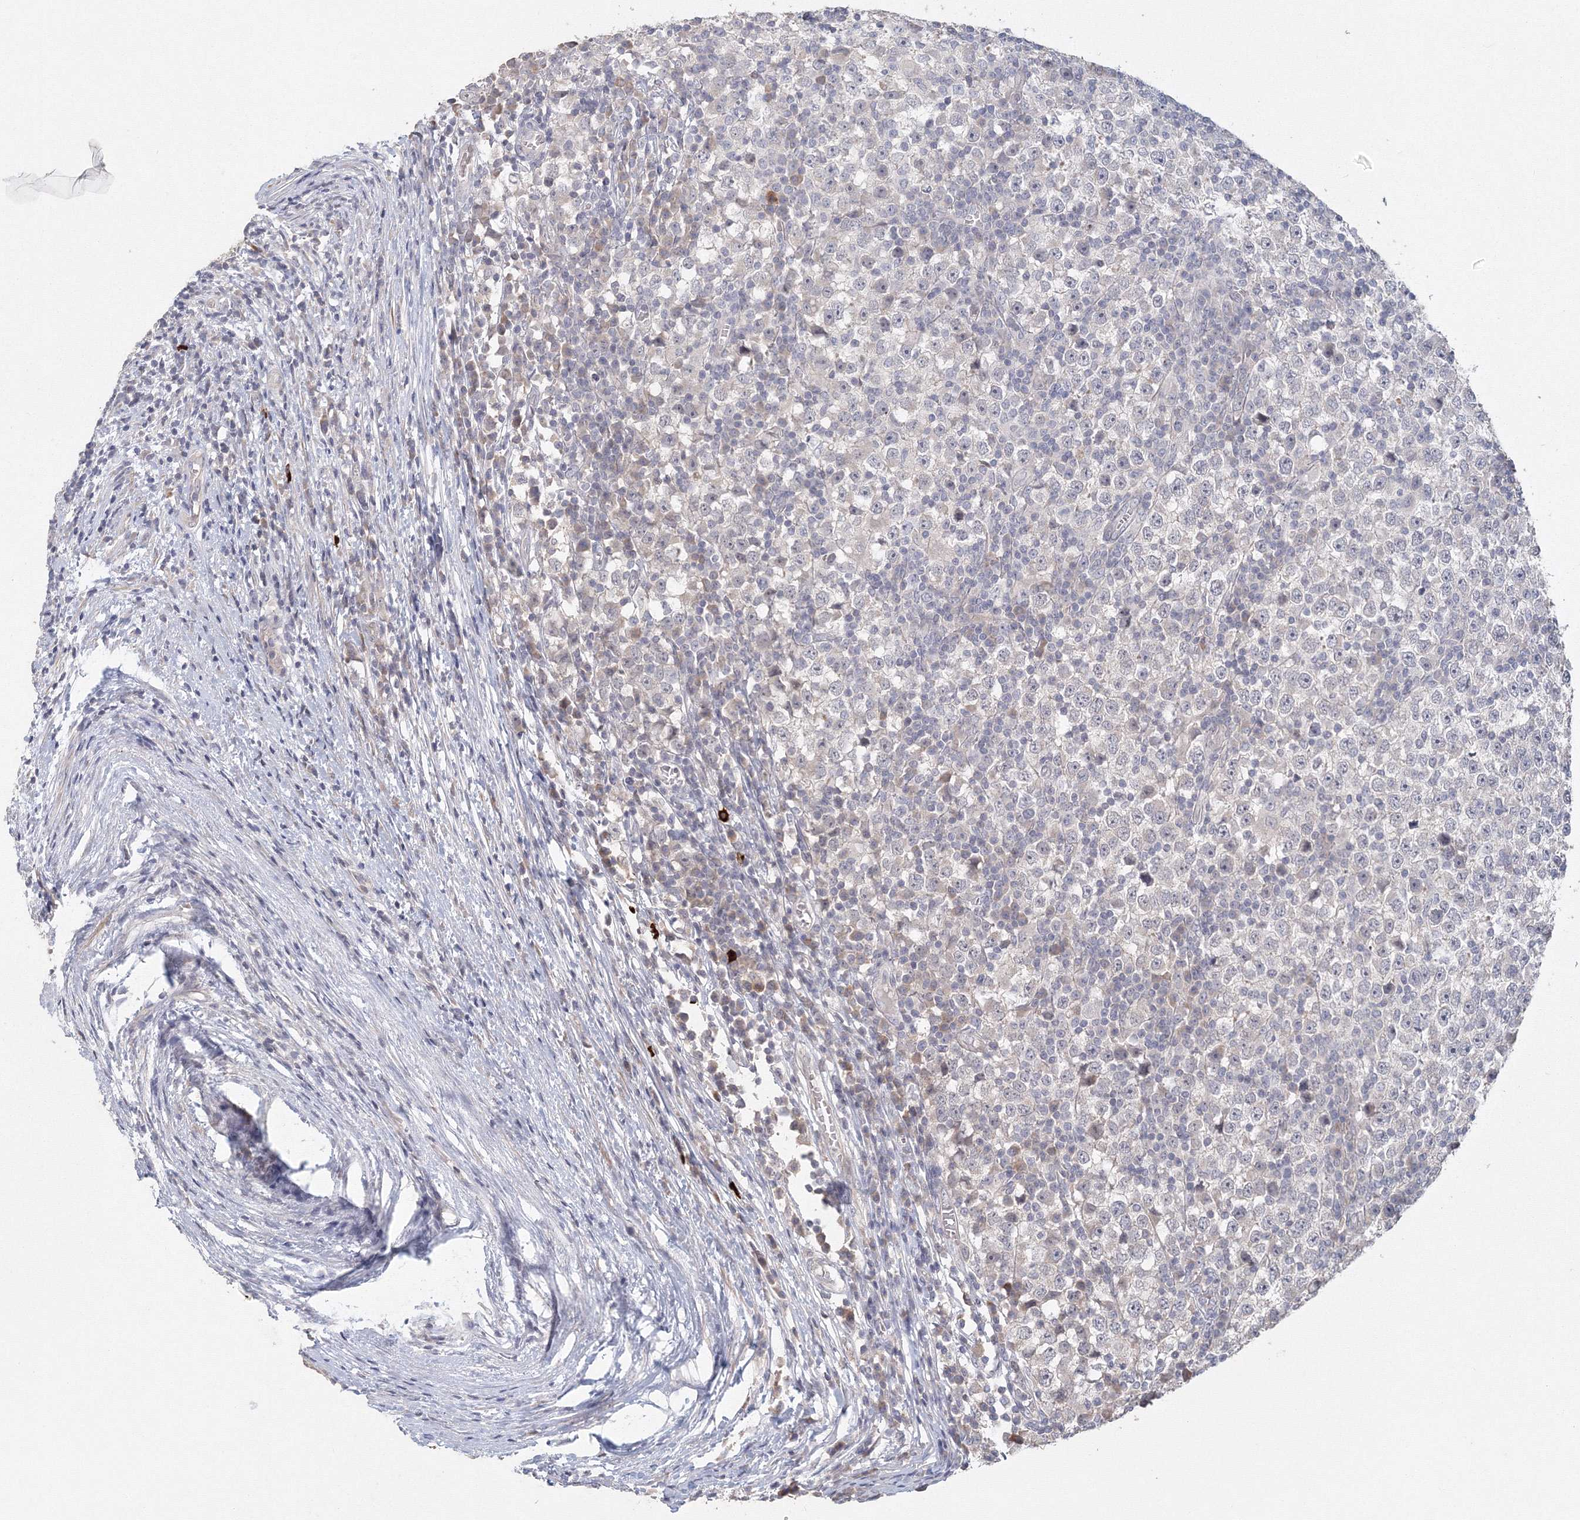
{"staining": {"intensity": "negative", "quantity": "none", "location": "none"}, "tissue": "testis cancer", "cell_type": "Tumor cells", "image_type": "cancer", "snomed": [{"axis": "morphology", "description": "Seminoma, NOS"}, {"axis": "topography", "description": "Testis"}], "caption": "The photomicrograph reveals no staining of tumor cells in seminoma (testis).", "gene": "TACC2", "patient": {"sex": "male", "age": 65}}